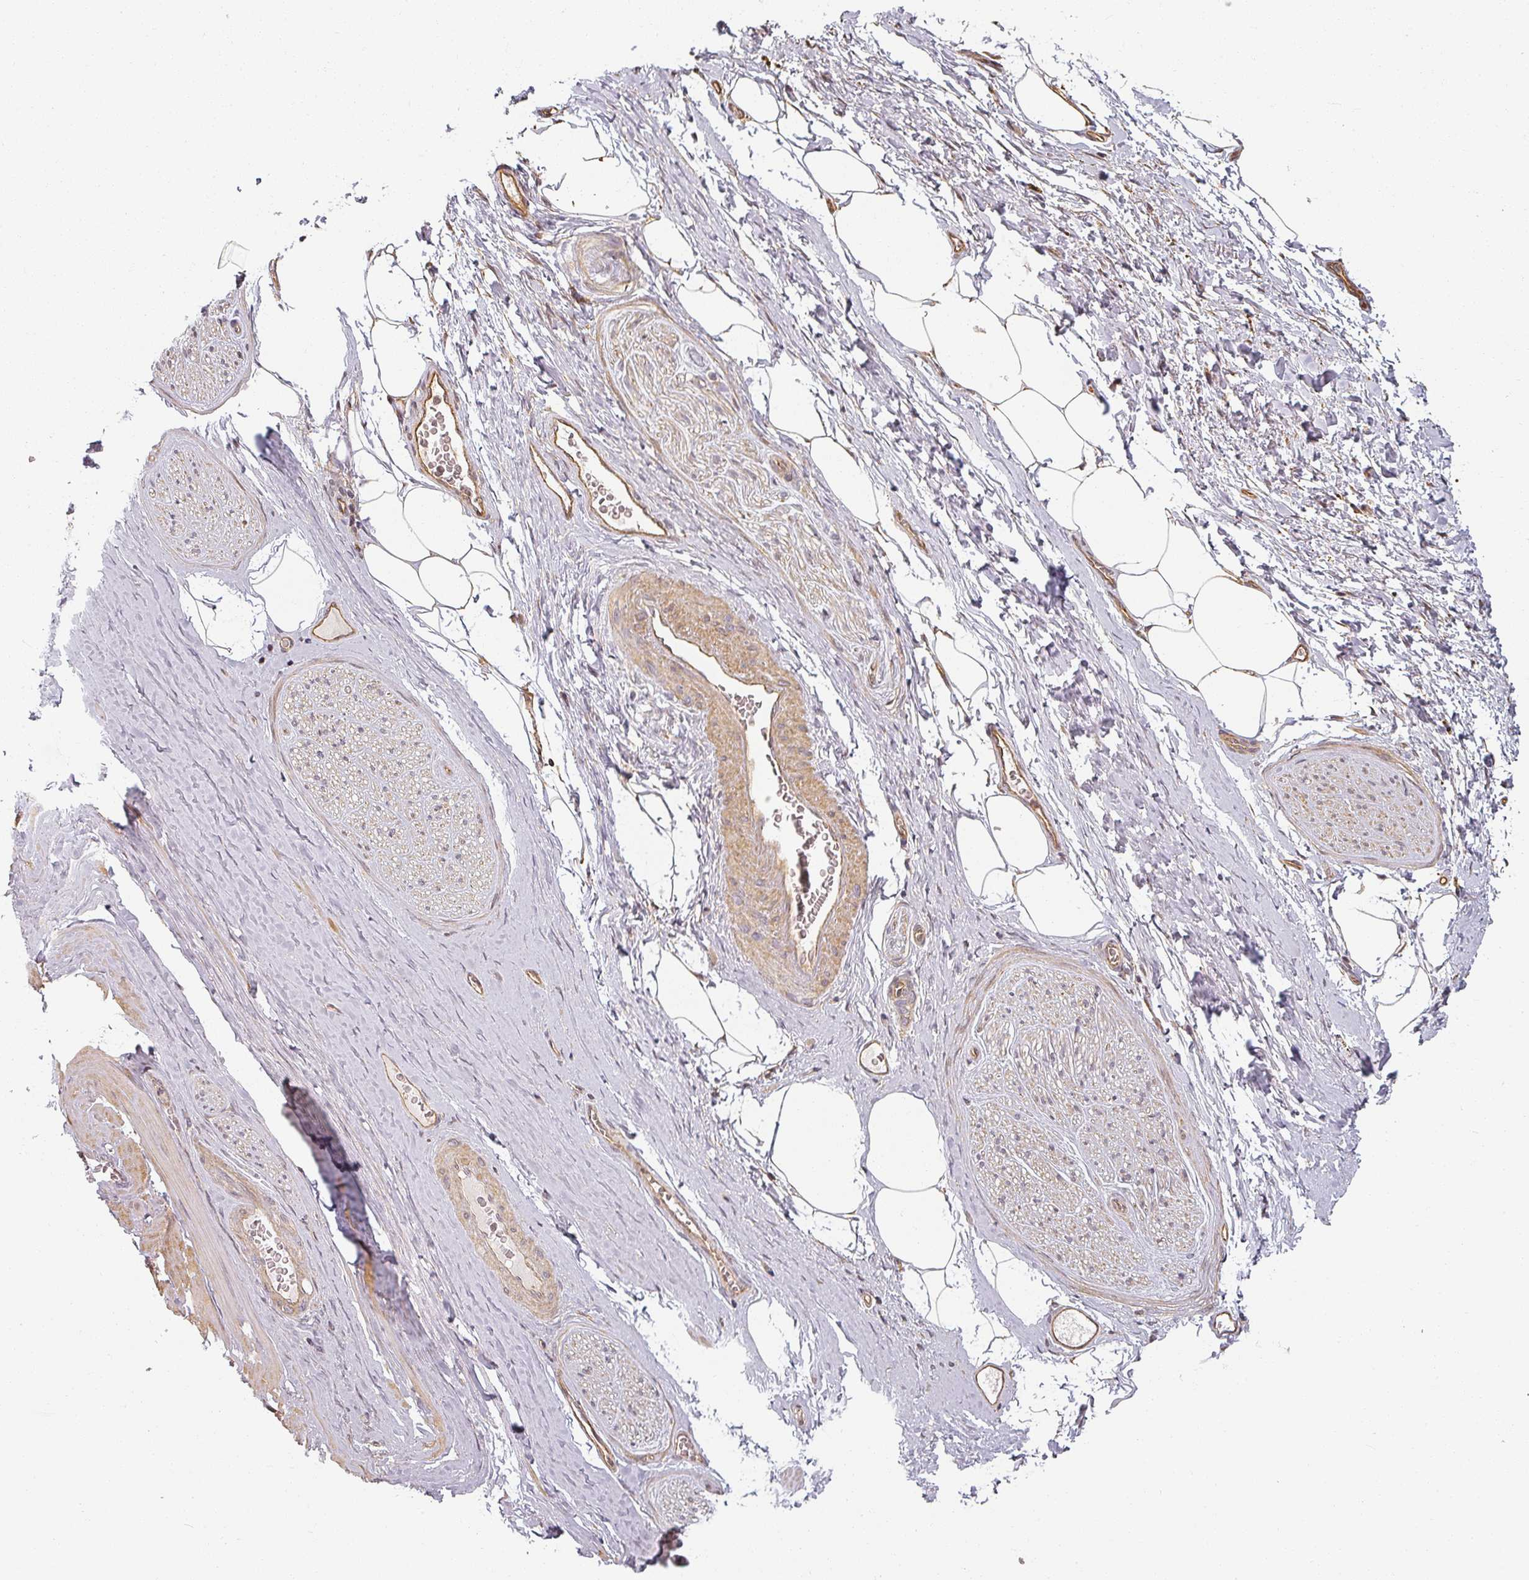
{"staining": {"intensity": "moderate", "quantity": "25%-75%", "location": "cytoplasmic/membranous"}, "tissue": "adipose tissue", "cell_type": "Adipocytes", "image_type": "normal", "snomed": [{"axis": "morphology", "description": "Normal tissue, NOS"}, {"axis": "morphology", "description": "Adenocarcinoma, High grade"}, {"axis": "topography", "description": "Prostate"}, {"axis": "topography", "description": "Peripheral nerve tissue"}], "caption": "High-power microscopy captured an IHC histopathology image of unremarkable adipose tissue, revealing moderate cytoplasmic/membranous staining in about 25%-75% of adipocytes.", "gene": "MED19", "patient": {"sex": "male", "age": 68}}